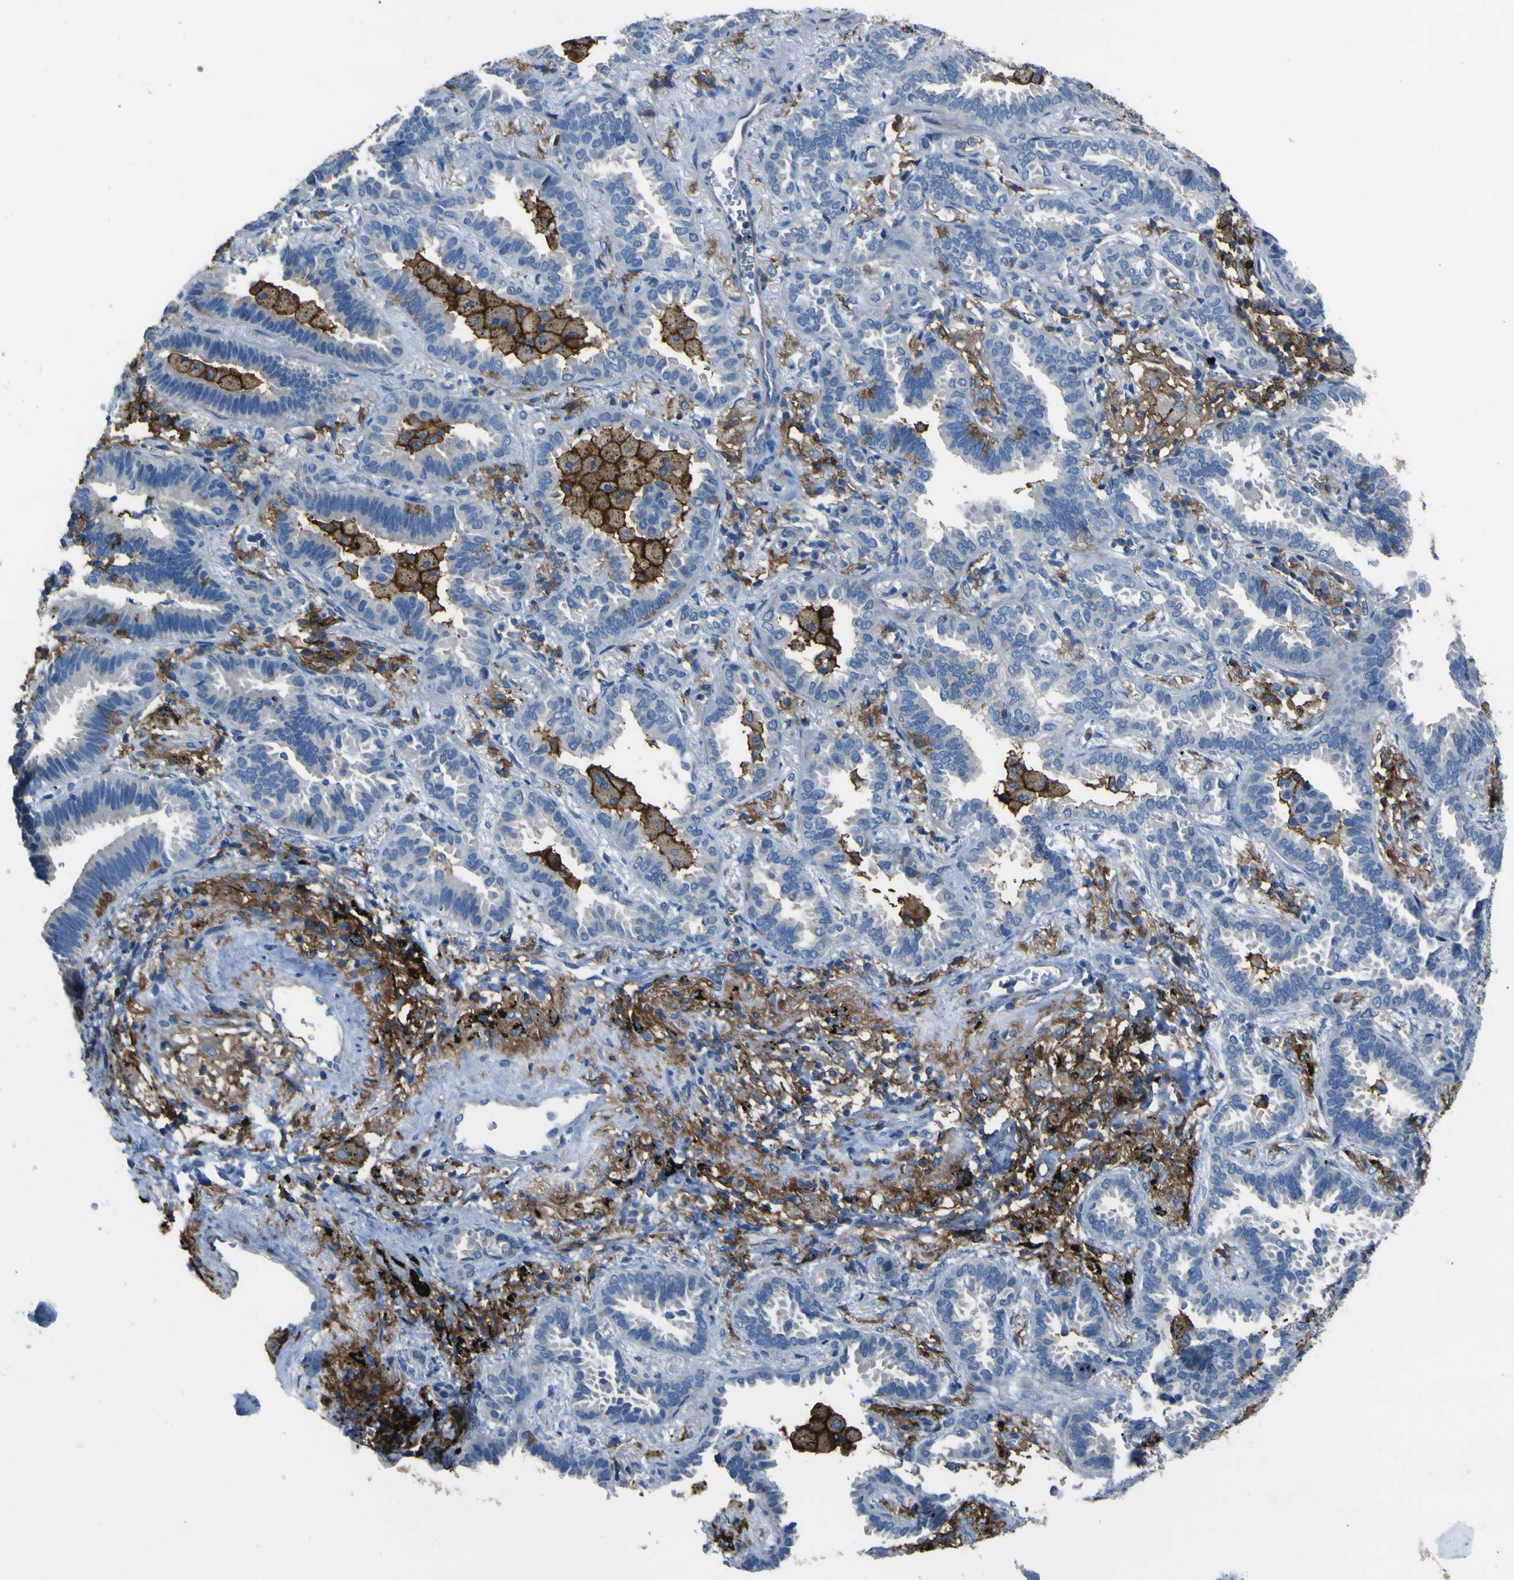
{"staining": {"intensity": "negative", "quantity": "none", "location": "none"}, "tissue": "lung cancer", "cell_type": "Tumor cells", "image_type": "cancer", "snomed": [{"axis": "morphology", "description": "Normal tissue, NOS"}, {"axis": "morphology", "description": "Adenocarcinoma, NOS"}, {"axis": "topography", "description": "Lung"}], "caption": "High power microscopy histopathology image of an IHC photomicrograph of lung cancer, revealing no significant expression in tumor cells.", "gene": "LAIR1", "patient": {"sex": "male", "age": 59}}